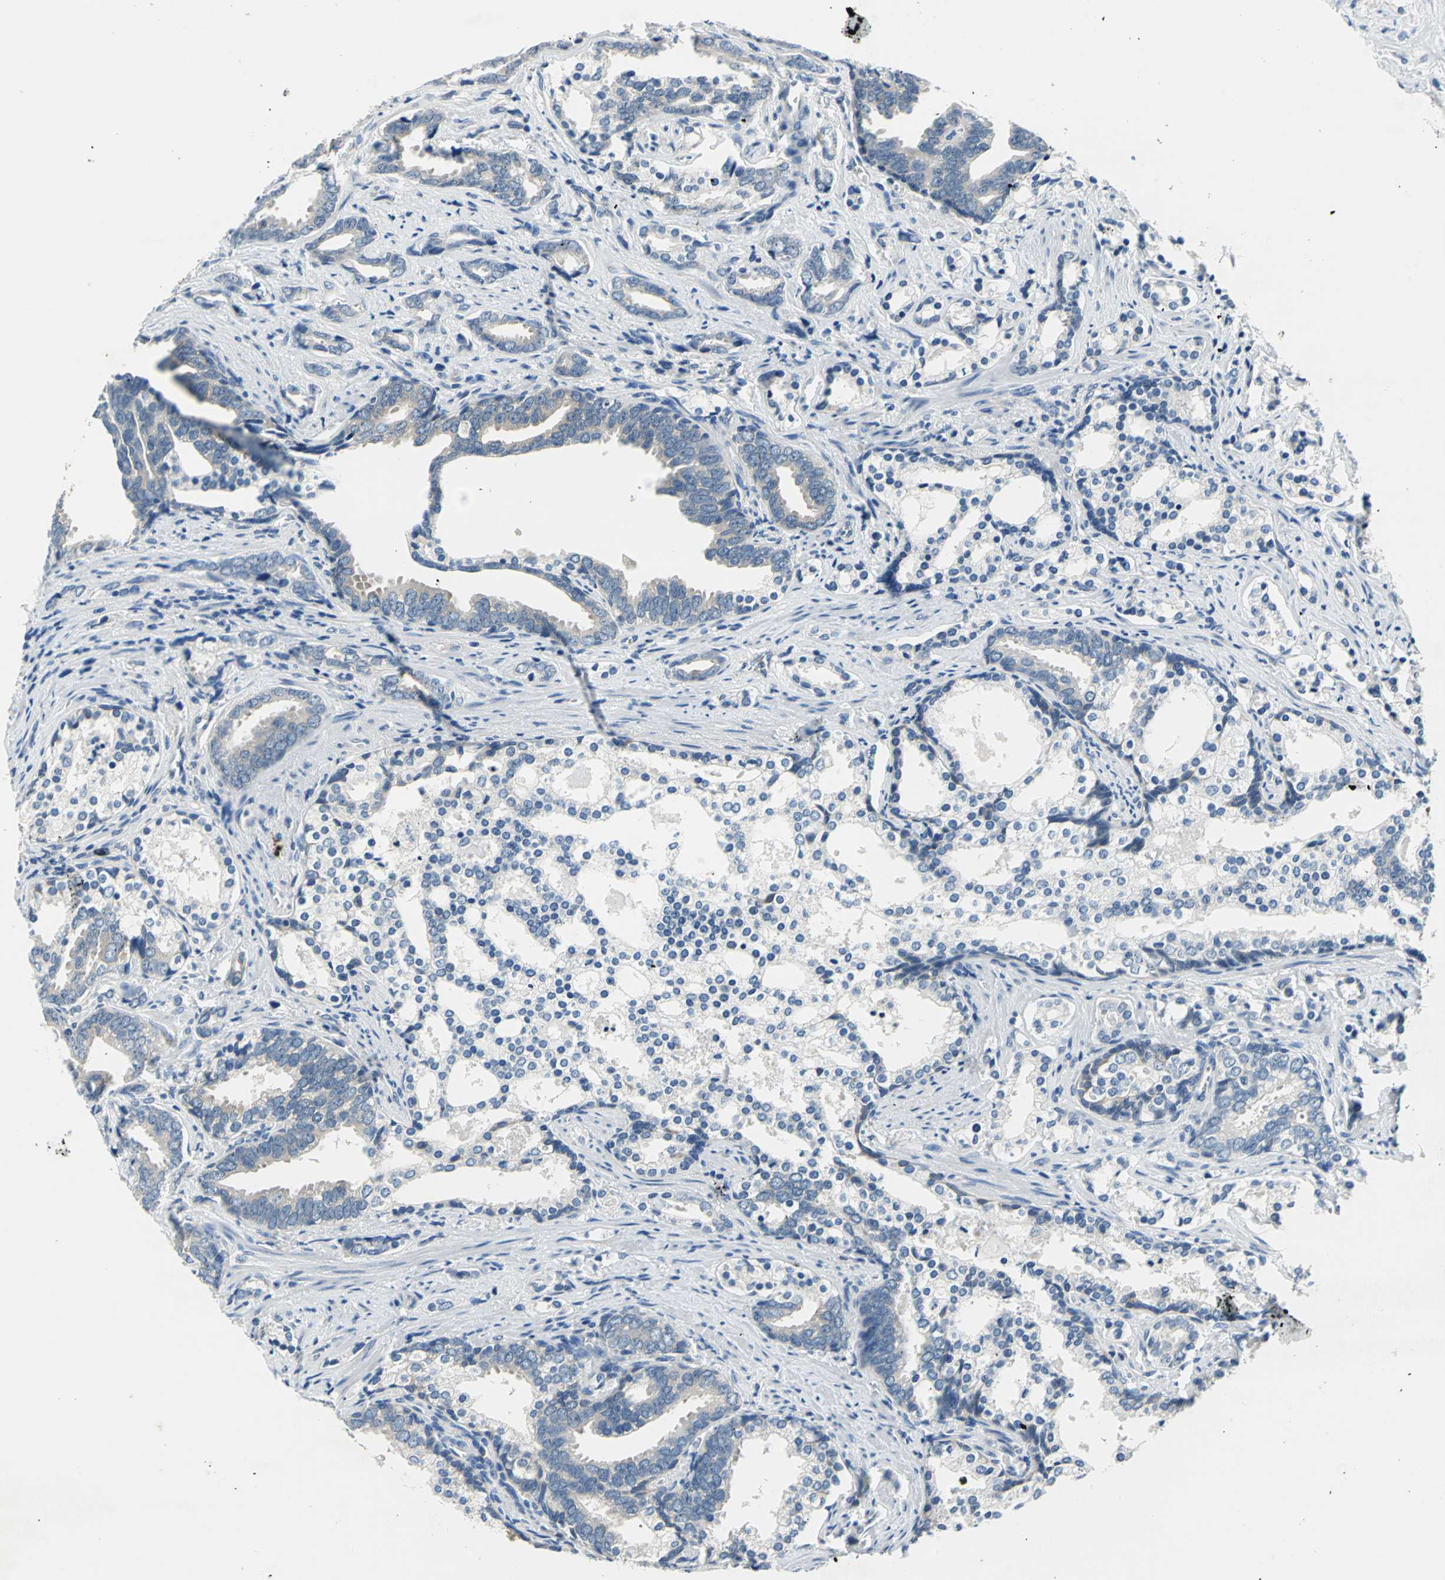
{"staining": {"intensity": "negative", "quantity": "none", "location": "none"}, "tissue": "prostate cancer", "cell_type": "Tumor cells", "image_type": "cancer", "snomed": [{"axis": "morphology", "description": "Adenocarcinoma, Medium grade"}, {"axis": "topography", "description": "Prostate"}], "caption": "This is an IHC photomicrograph of human prostate medium-grade adenocarcinoma. There is no staining in tumor cells.", "gene": "TRIM25", "patient": {"sex": "male", "age": 67}}